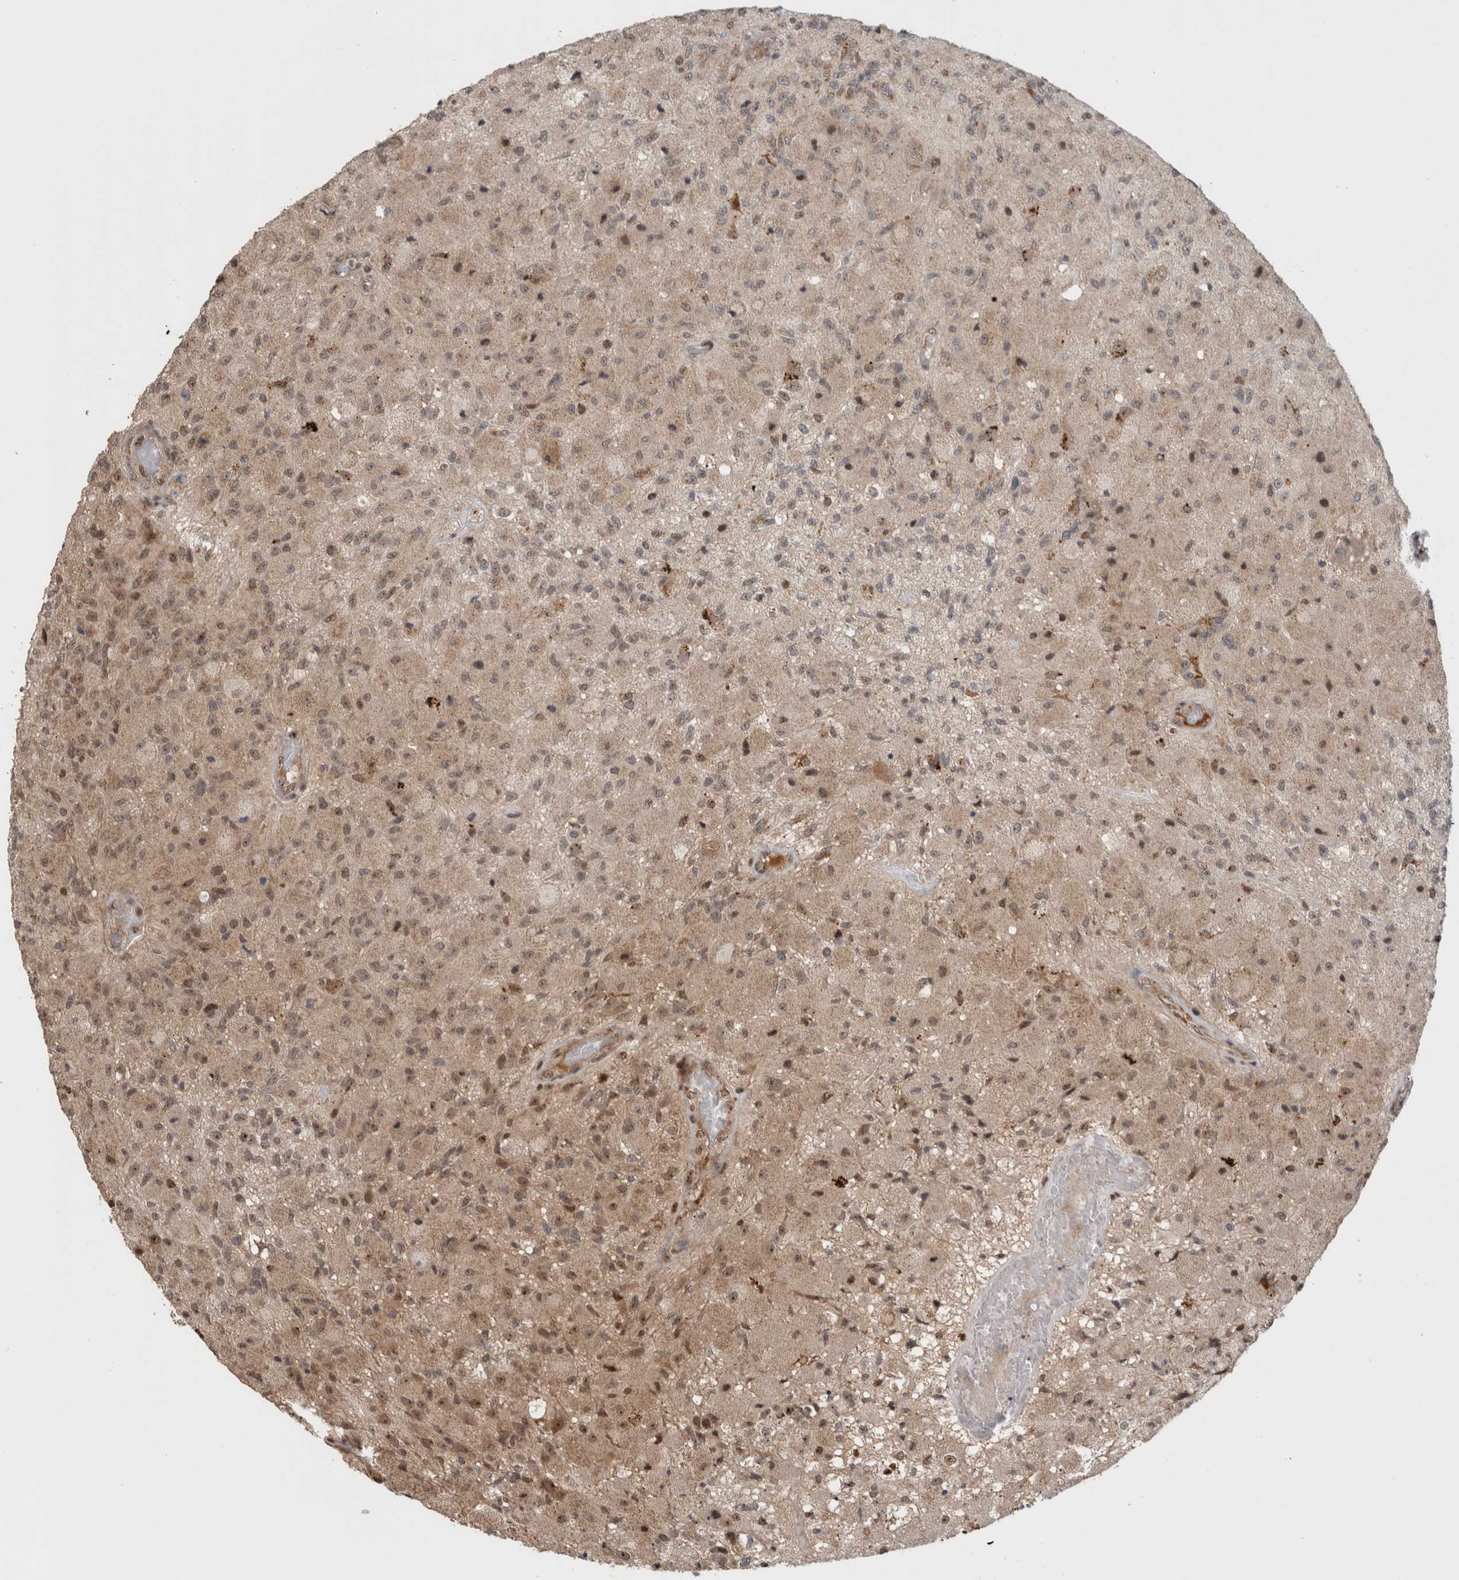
{"staining": {"intensity": "weak", "quantity": "<25%", "location": "nuclear"}, "tissue": "glioma", "cell_type": "Tumor cells", "image_type": "cancer", "snomed": [{"axis": "morphology", "description": "Normal tissue, NOS"}, {"axis": "morphology", "description": "Glioma, malignant, High grade"}, {"axis": "topography", "description": "Cerebral cortex"}], "caption": "Glioma was stained to show a protein in brown. There is no significant staining in tumor cells.", "gene": "MPHOSPH6", "patient": {"sex": "male", "age": 77}}